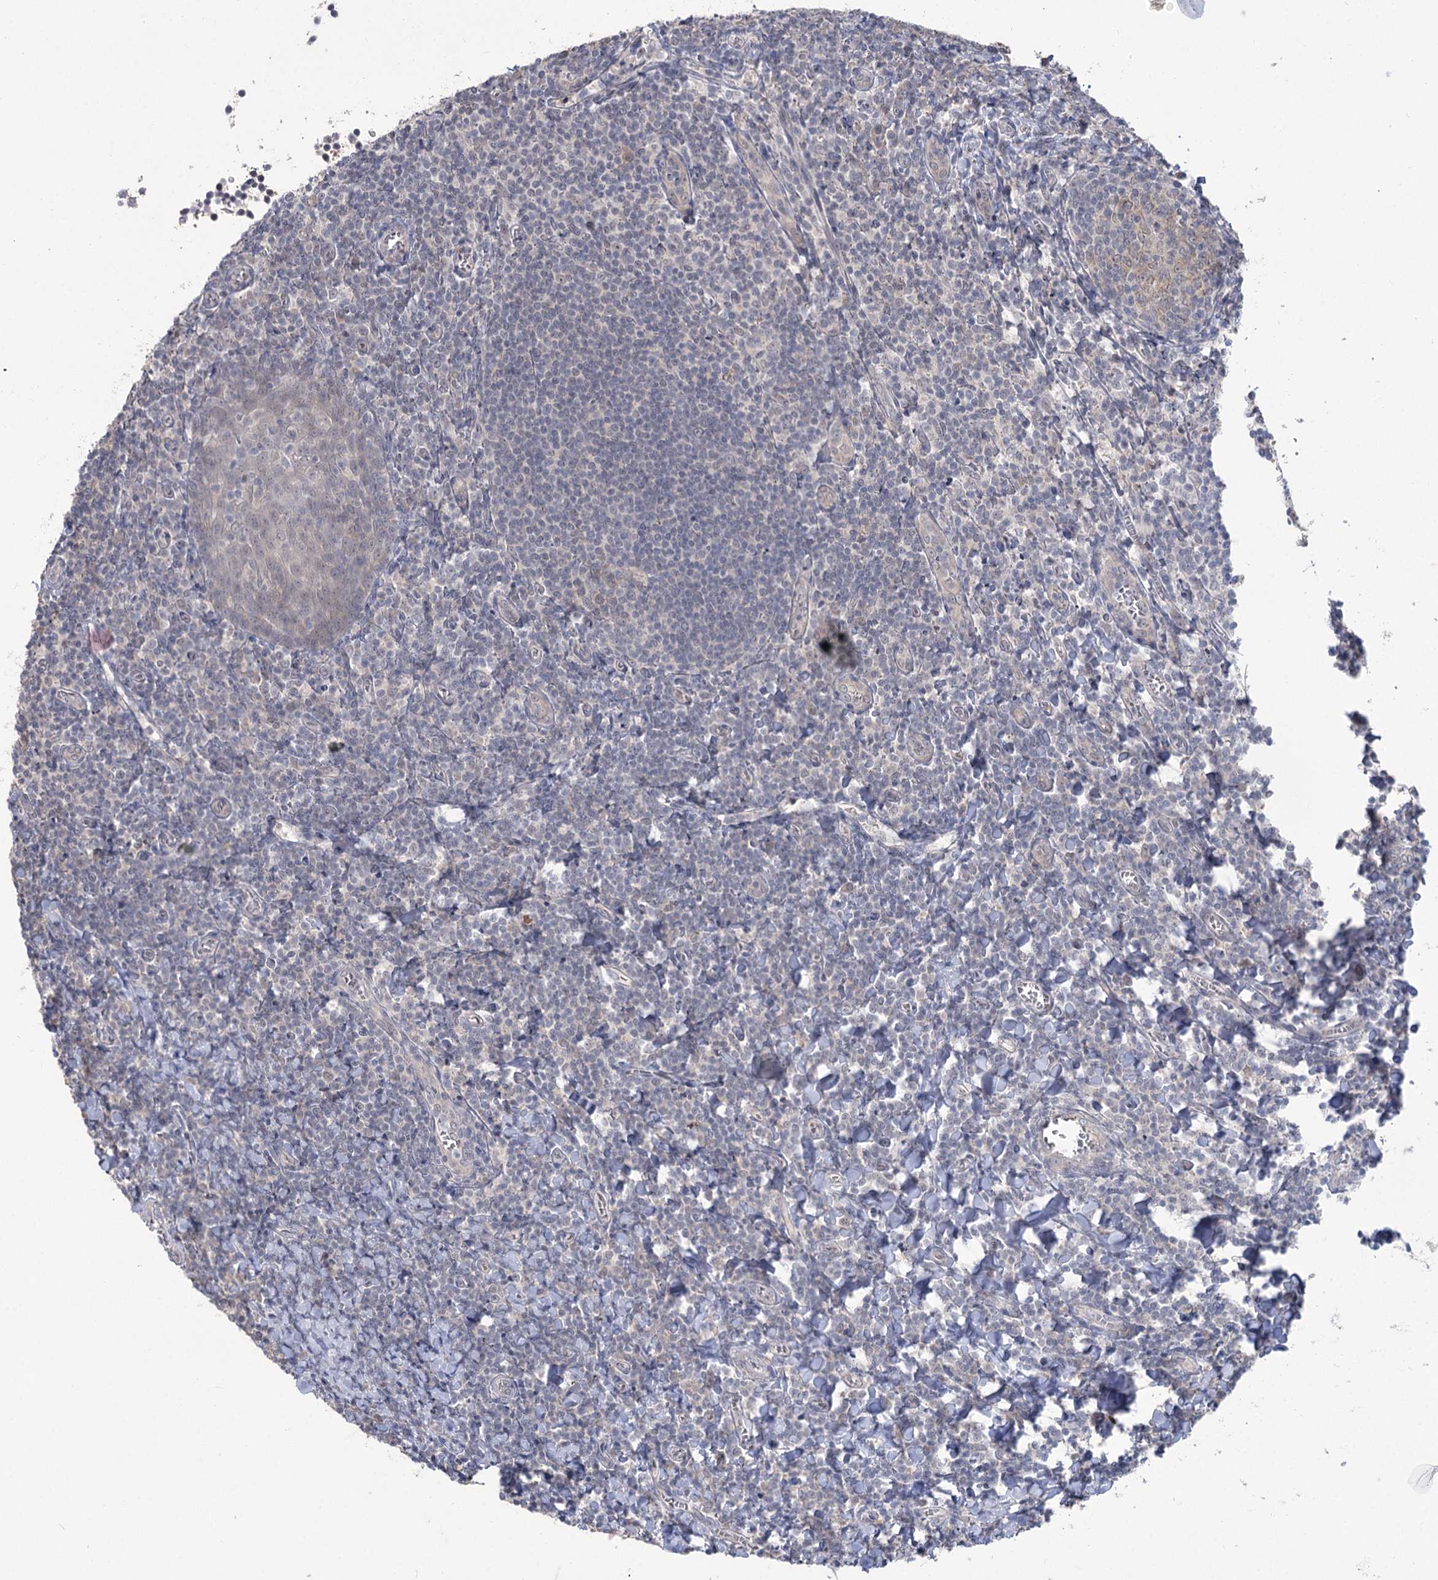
{"staining": {"intensity": "negative", "quantity": "none", "location": "none"}, "tissue": "tonsil", "cell_type": "Germinal center cells", "image_type": "normal", "snomed": [{"axis": "morphology", "description": "Normal tissue, NOS"}, {"axis": "topography", "description": "Tonsil"}], "caption": "High power microscopy image of an immunohistochemistry photomicrograph of normal tonsil, revealing no significant positivity in germinal center cells.", "gene": "PHYHIPL", "patient": {"sex": "male", "age": 27}}